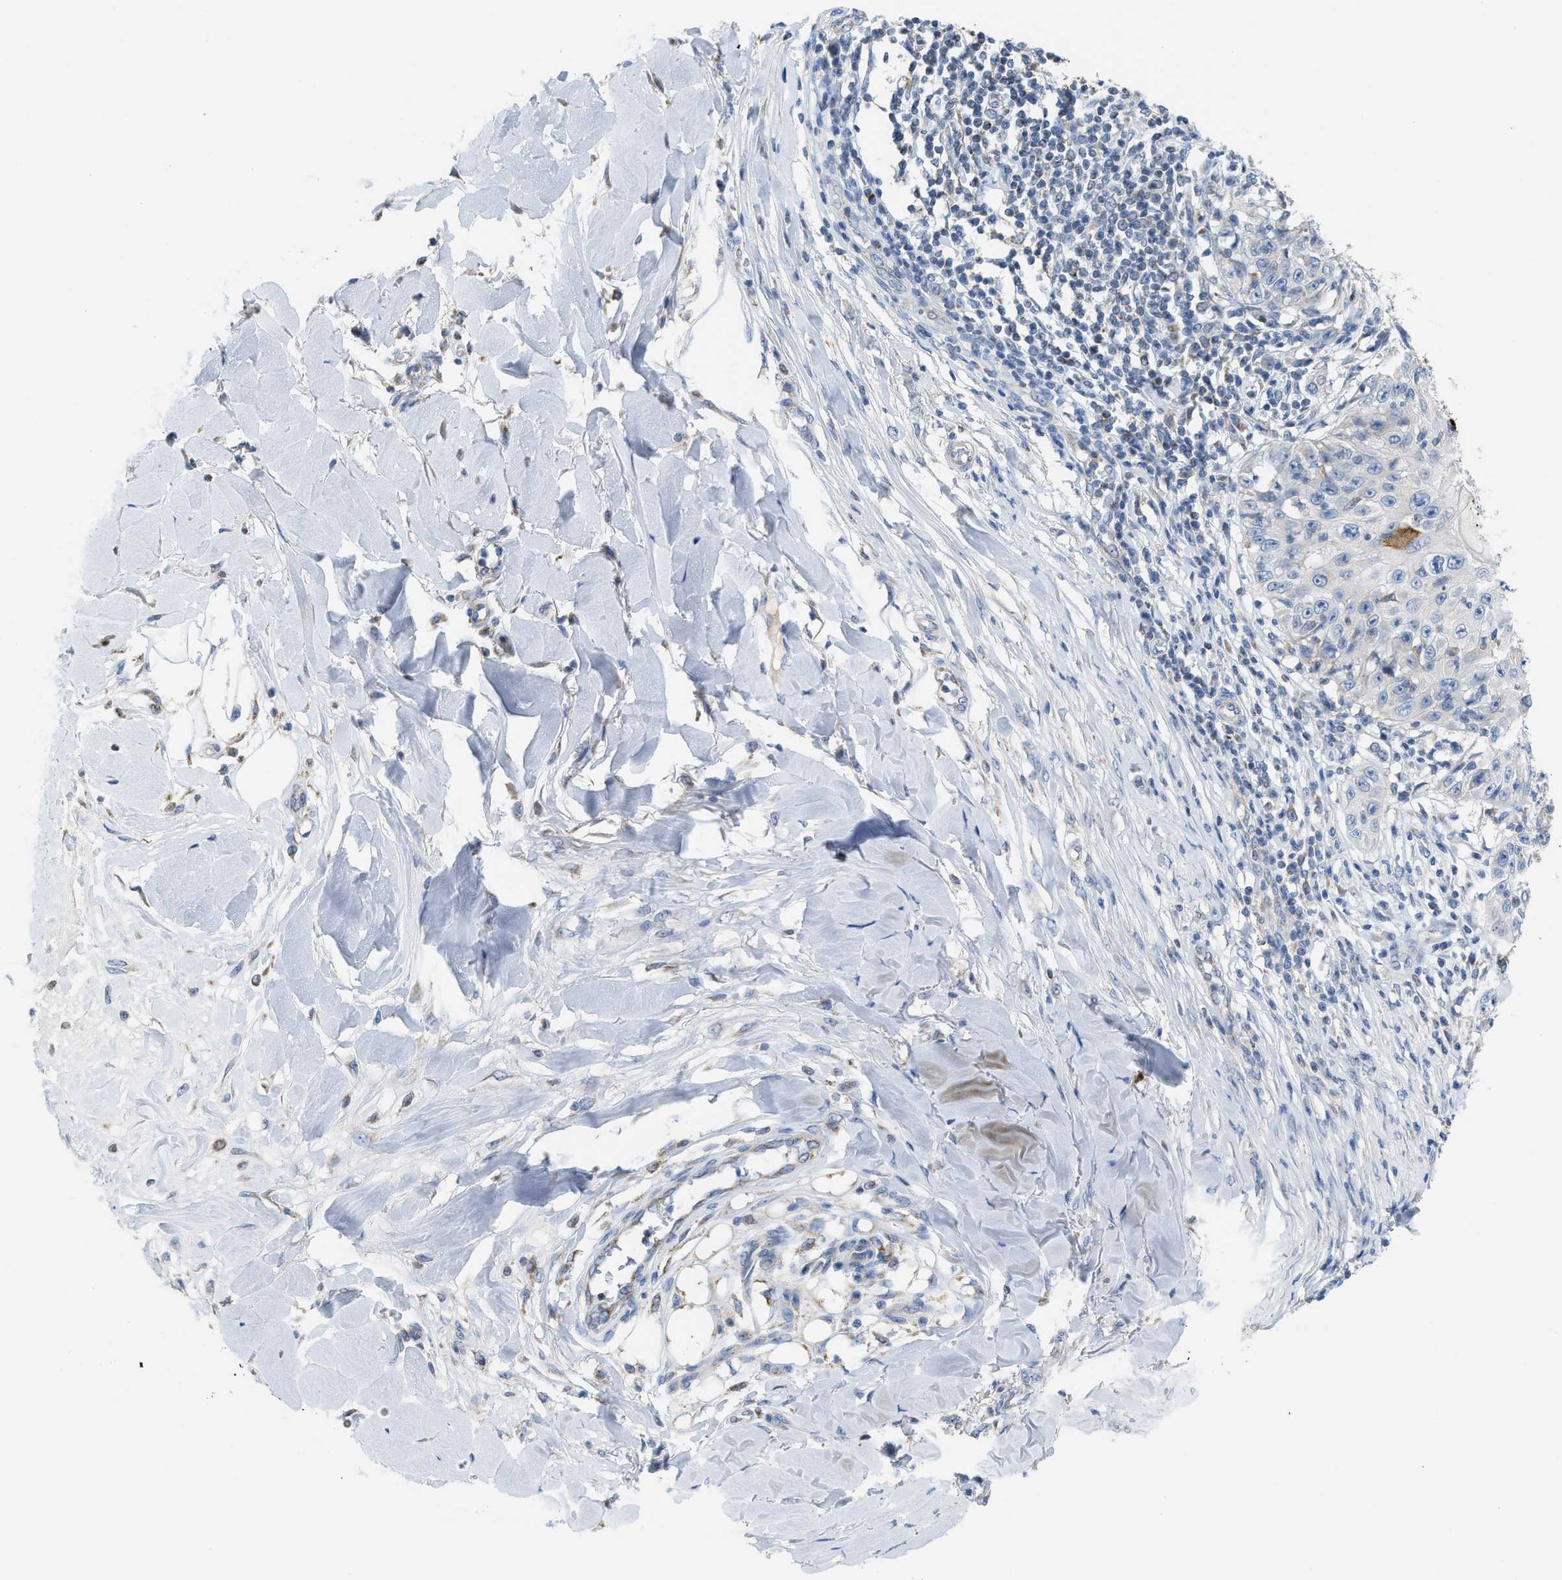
{"staining": {"intensity": "negative", "quantity": "none", "location": "none"}, "tissue": "skin cancer", "cell_type": "Tumor cells", "image_type": "cancer", "snomed": [{"axis": "morphology", "description": "Squamous cell carcinoma, NOS"}, {"axis": "topography", "description": "Skin"}], "caption": "The histopathology image reveals no significant staining in tumor cells of squamous cell carcinoma (skin).", "gene": "GATD3", "patient": {"sex": "male", "age": 86}}